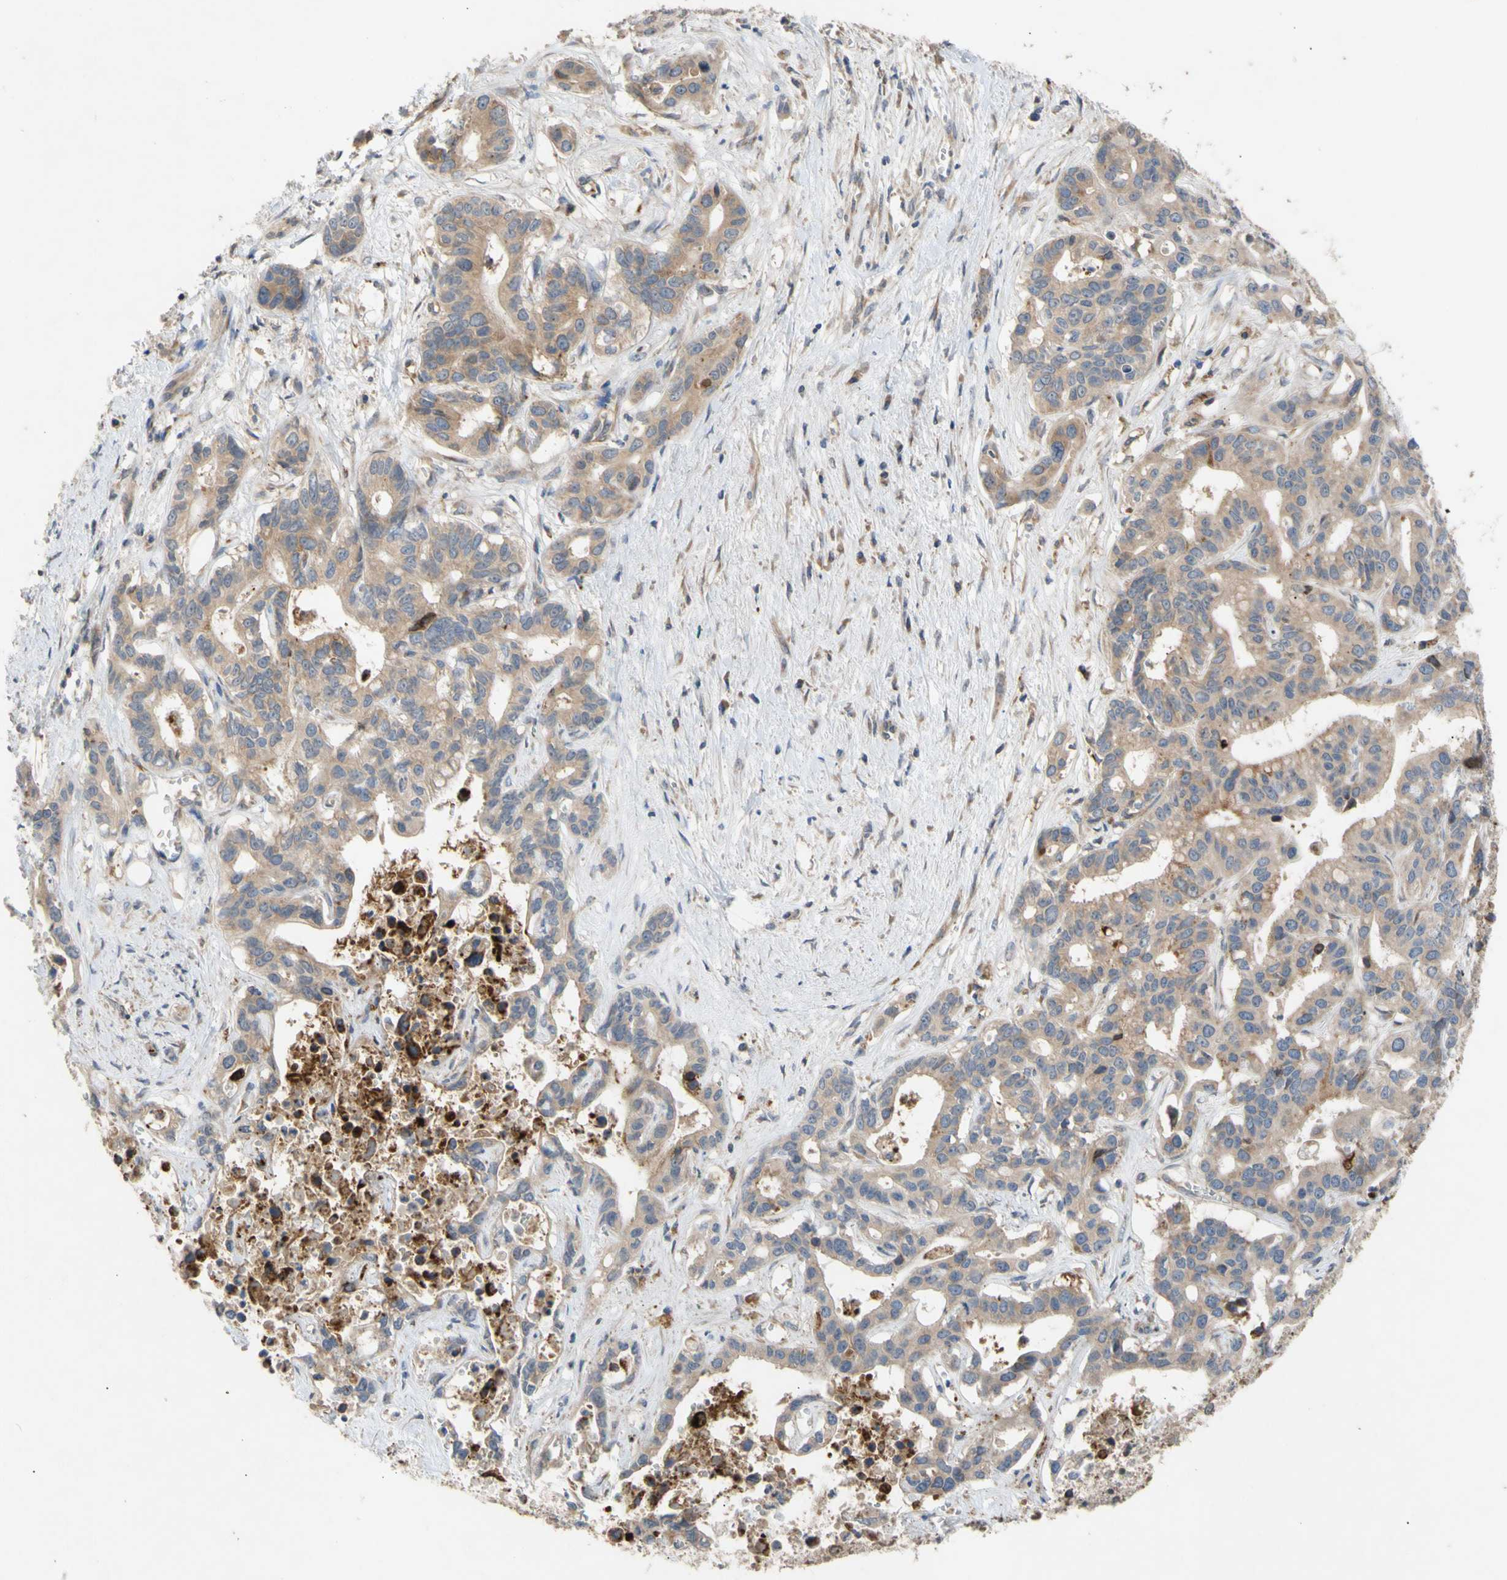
{"staining": {"intensity": "moderate", "quantity": ">75%", "location": "cytoplasmic/membranous"}, "tissue": "liver cancer", "cell_type": "Tumor cells", "image_type": "cancer", "snomed": [{"axis": "morphology", "description": "Cholangiocarcinoma"}, {"axis": "topography", "description": "Liver"}], "caption": "Liver cholangiocarcinoma tissue displays moderate cytoplasmic/membranous staining in approximately >75% of tumor cells, visualized by immunohistochemistry.", "gene": "EIF2S3", "patient": {"sex": "female", "age": 65}}